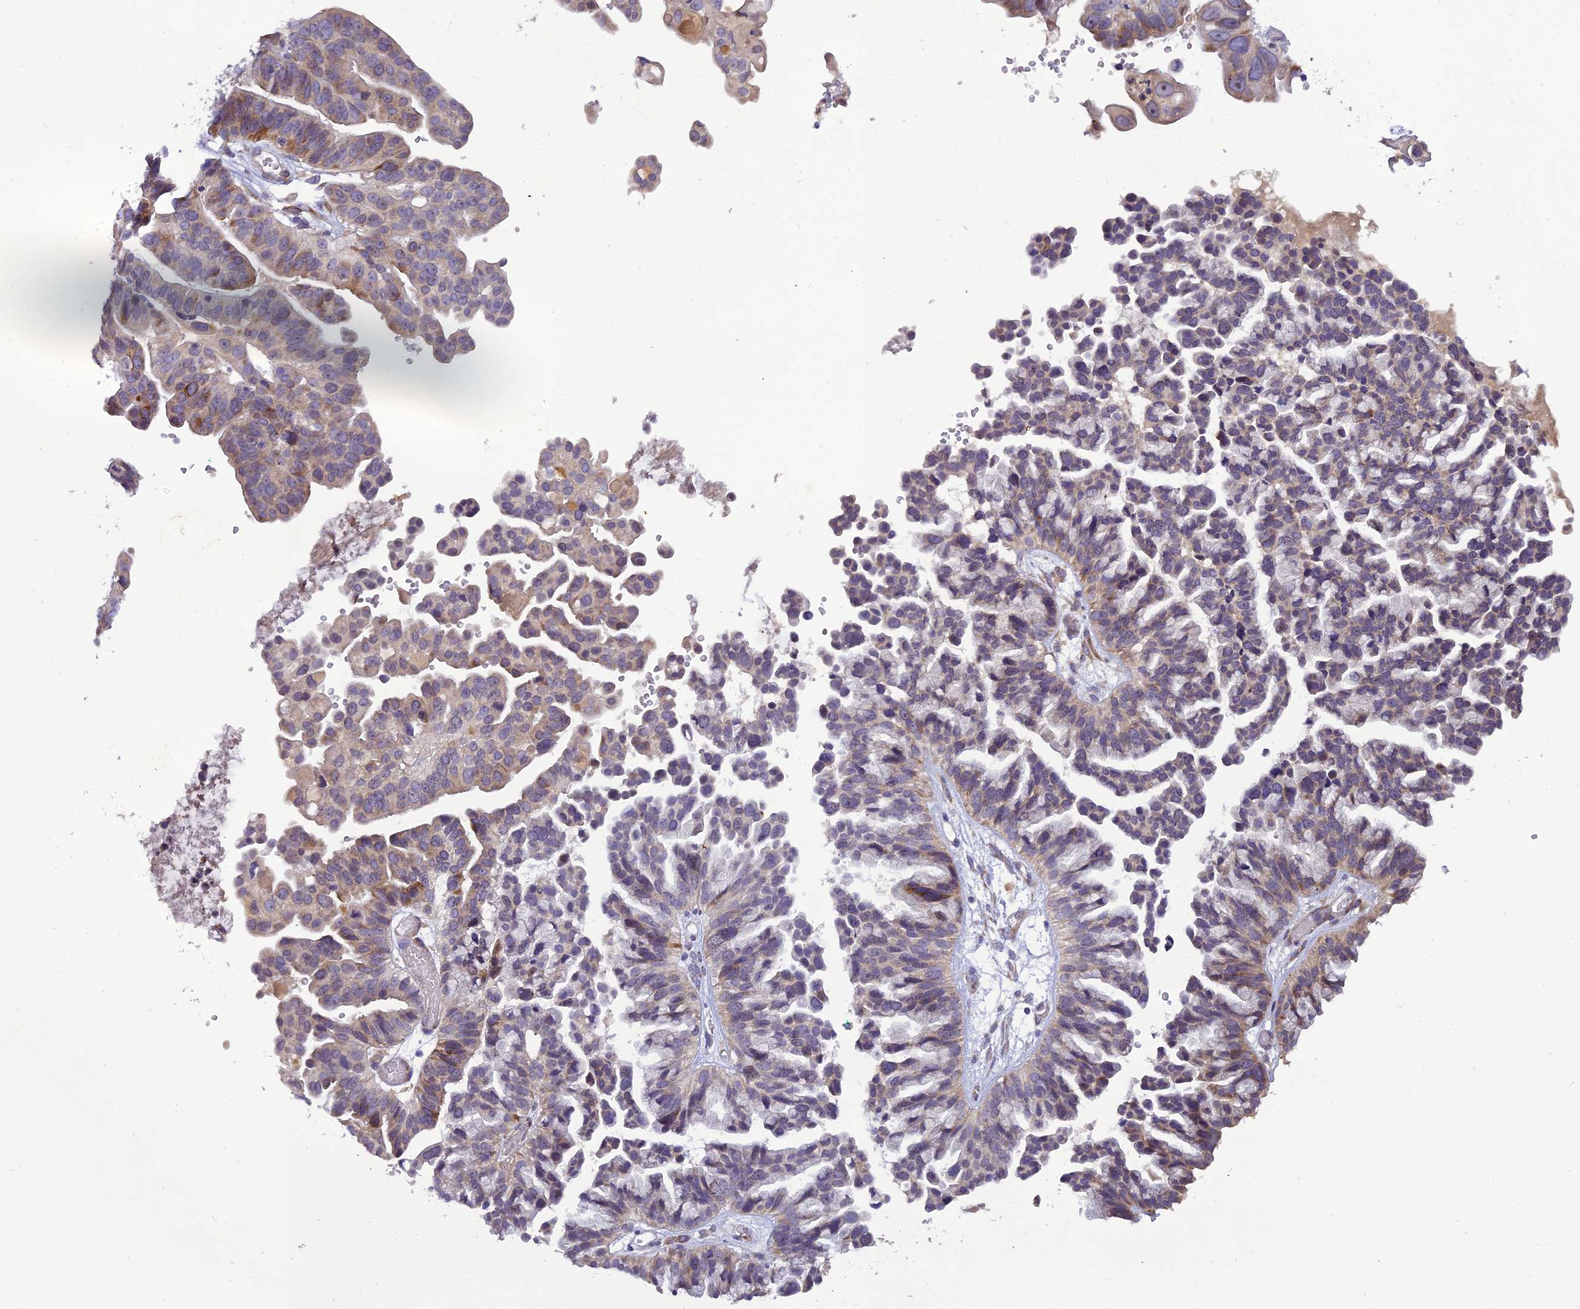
{"staining": {"intensity": "moderate", "quantity": "<25%", "location": "cytoplasmic/membranous"}, "tissue": "ovarian cancer", "cell_type": "Tumor cells", "image_type": "cancer", "snomed": [{"axis": "morphology", "description": "Cystadenocarcinoma, serous, NOS"}, {"axis": "topography", "description": "Ovary"}], "caption": "Moderate cytoplasmic/membranous expression for a protein is present in approximately <25% of tumor cells of ovarian cancer (serous cystadenocarcinoma) using IHC.", "gene": "CENPL", "patient": {"sex": "female", "age": 56}}